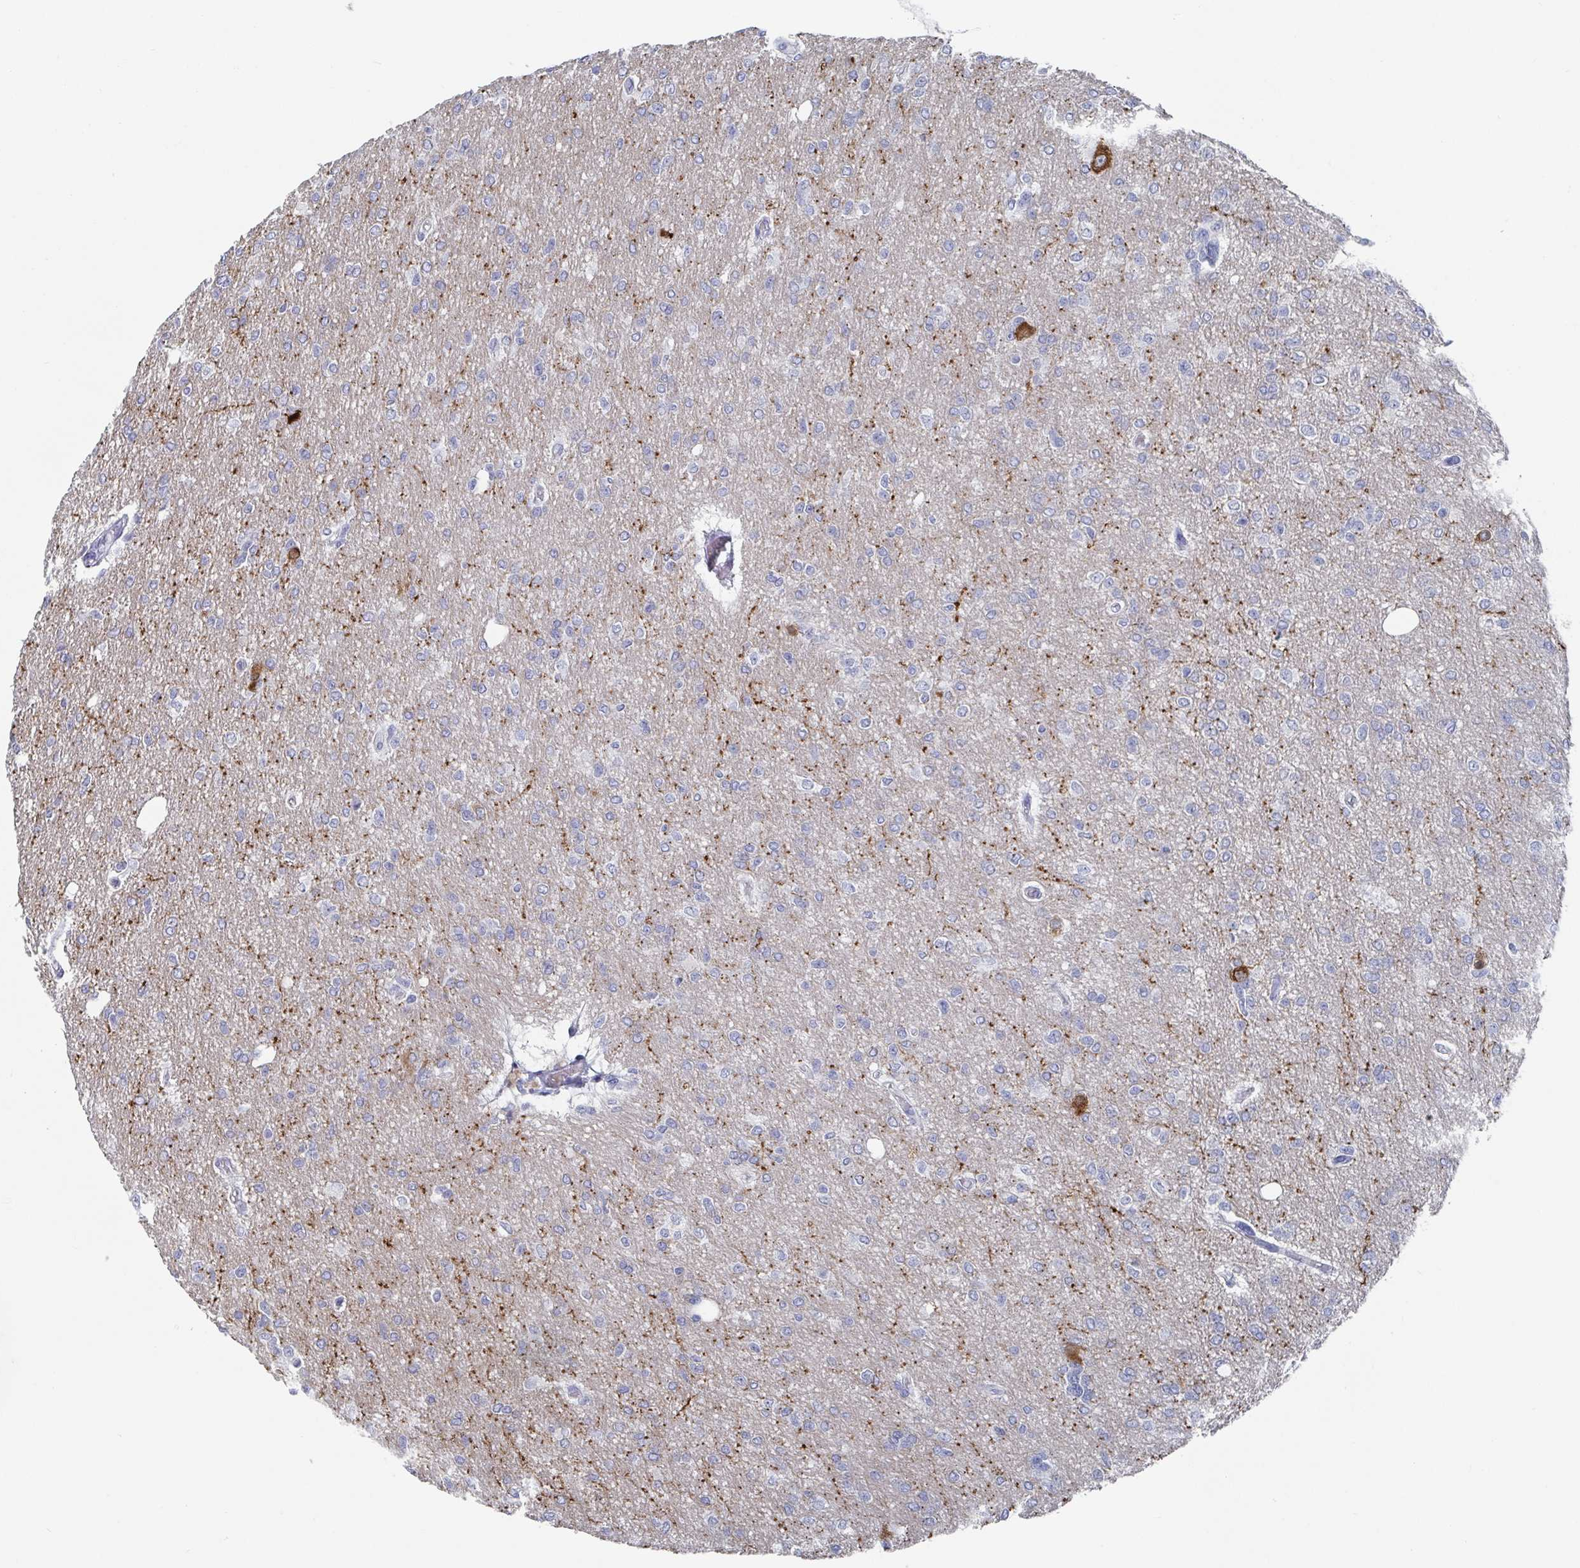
{"staining": {"intensity": "negative", "quantity": "none", "location": "none"}, "tissue": "glioma", "cell_type": "Tumor cells", "image_type": "cancer", "snomed": [{"axis": "morphology", "description": "Glioma, malignant, Low grade"}, {"axis": "topography", "description": "Brain"}], "caption": "A photomicrograph of human glioma is negative for staining in tumor cells.", "gene": "CAMKV", "patient": {"sex": "male", "age": 26}}